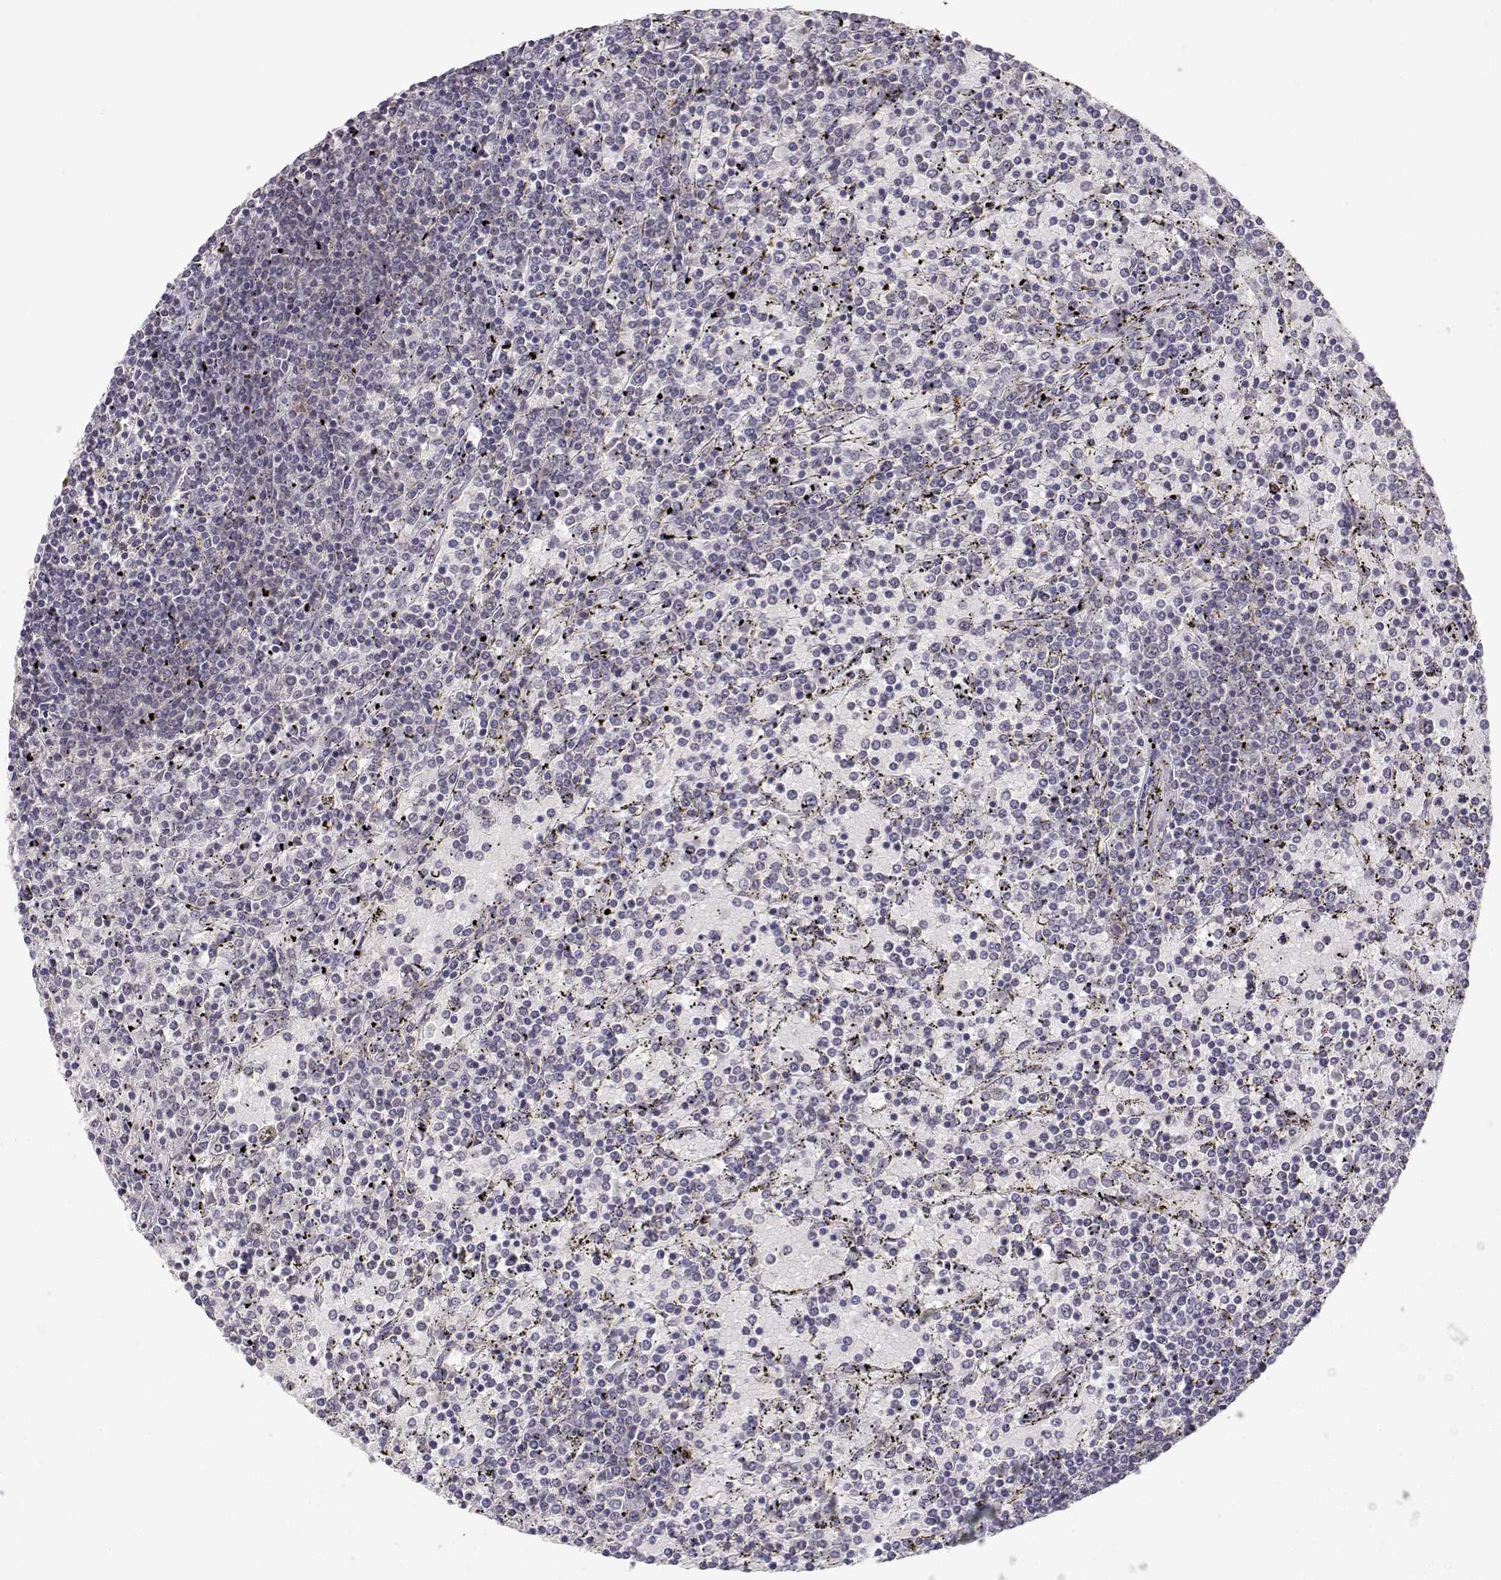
{"staining": {"intensity": "negative", "quantity": "none", "location": "none"}, "tissue": "lymphoma", "cell_type": "Tumor cells", "image_type": "cancer", "snomed": [{"axis": "morphology", "description": "Malignant lymphoma, non-Hodgkin's type, Low grade"}, {"axis": "topography", "description": "Spleen"}], "caption": "Immunohistochemical staining of human malignant lymphoma, non-Hodgkin's type (low-grade) exhibits no significant positivity in tumor cells. The staining was performed using DAB to visualize the protein expression in brown, while the nuclei were stained in blue with hematoxylin (Magnification: 20x).", "gene": "RAD51", "patient": {"sex": "female", "age": 77}}